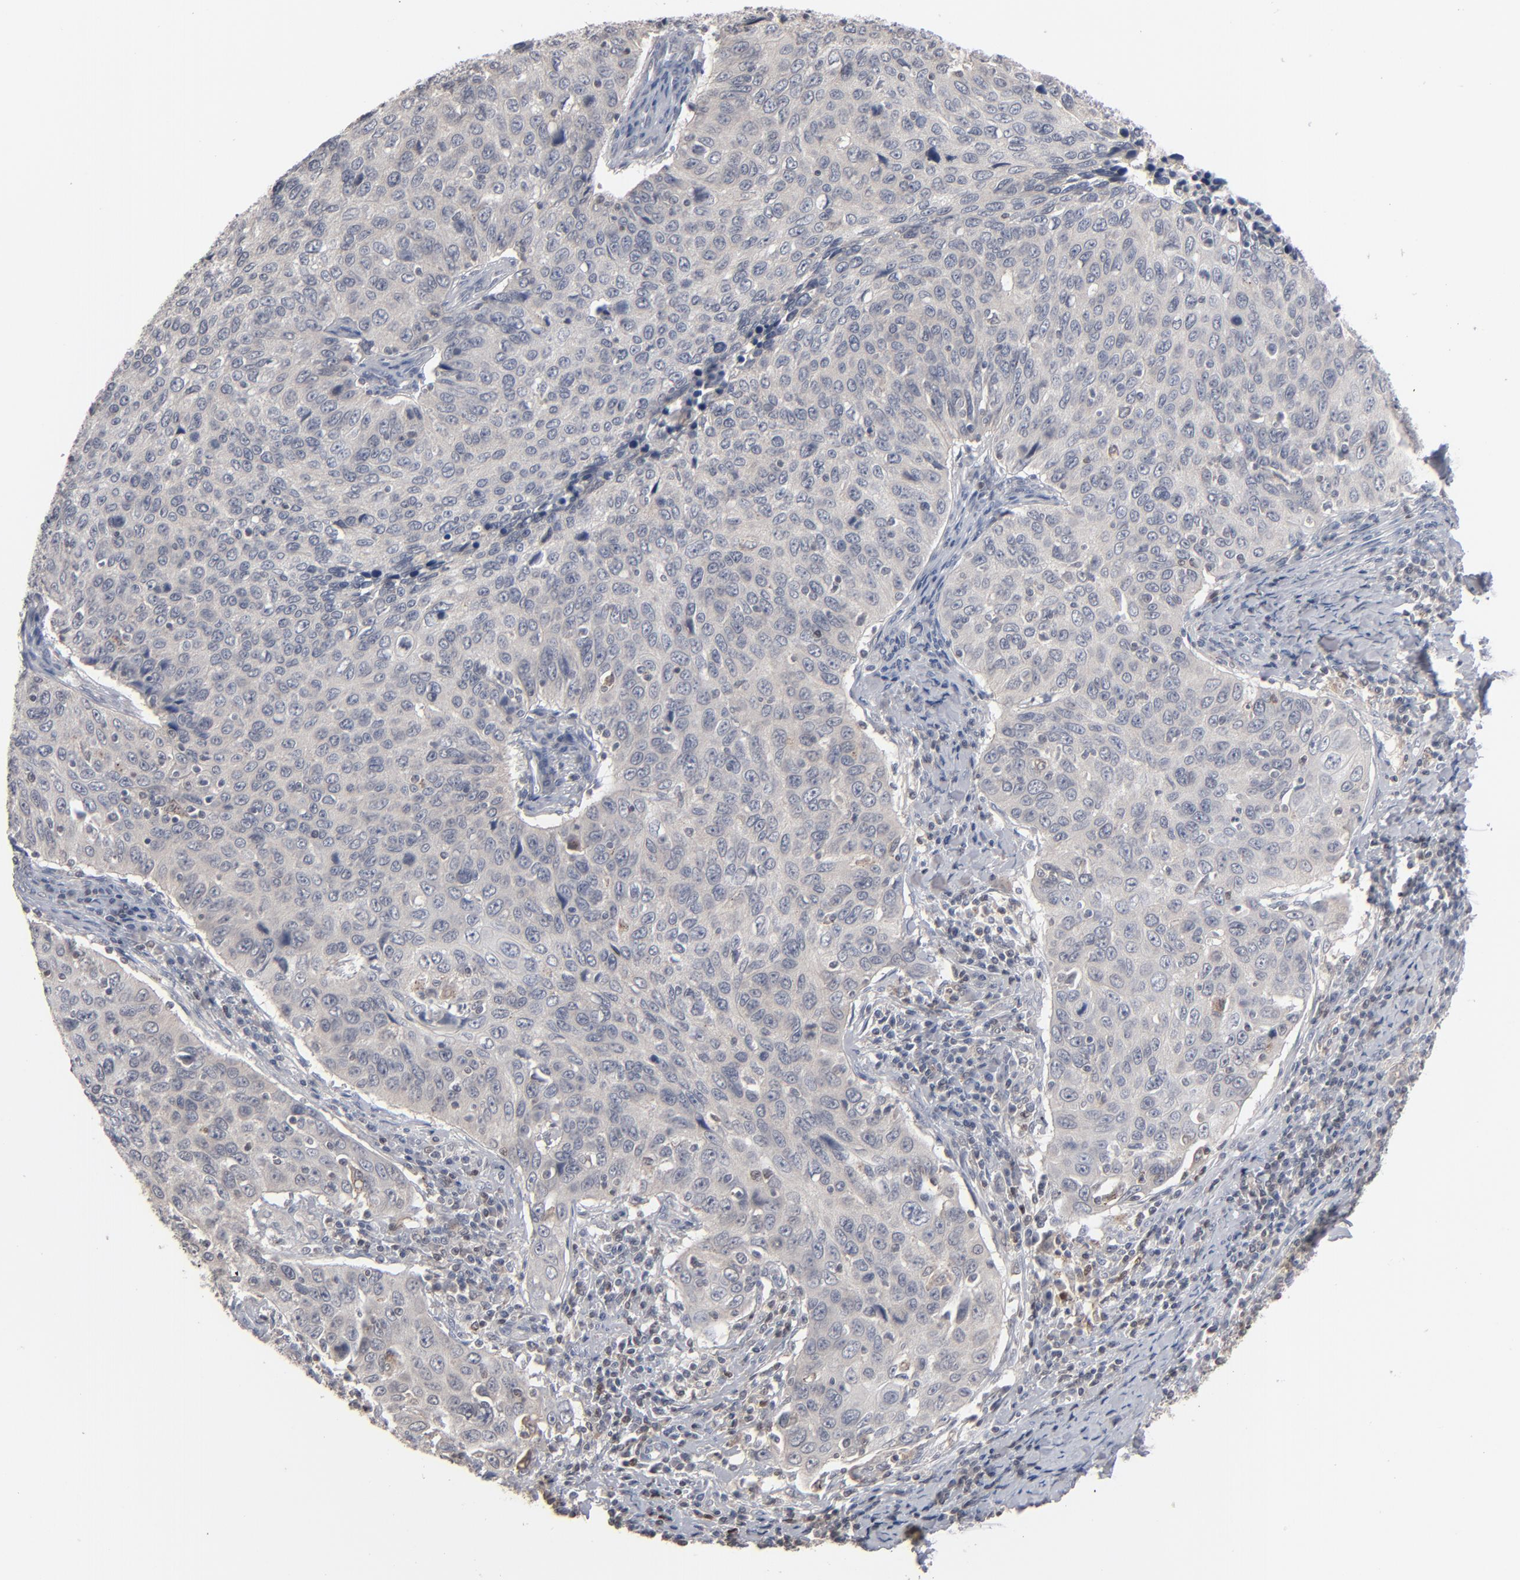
{"staining": {"intensity": "negative", "quantity": "none", "location": "none"}, "tissue": "cervical cancer", "cell_type": "Tumor cells", "image_type": "cancer", "snomed": [{"axis": "morphology", "description": "Squamous cell carcinoma, NOS"}, {"axis": "topography", "description": "Cervix"}], "caption": "There is no significant positivity in tumor cells of cervical squamous cell carcinoma. (DAB immunohistochemistry with hematoxylin counter stain).", "gene": "STAT4", "patient": {"sex": "female", "age": 53}}